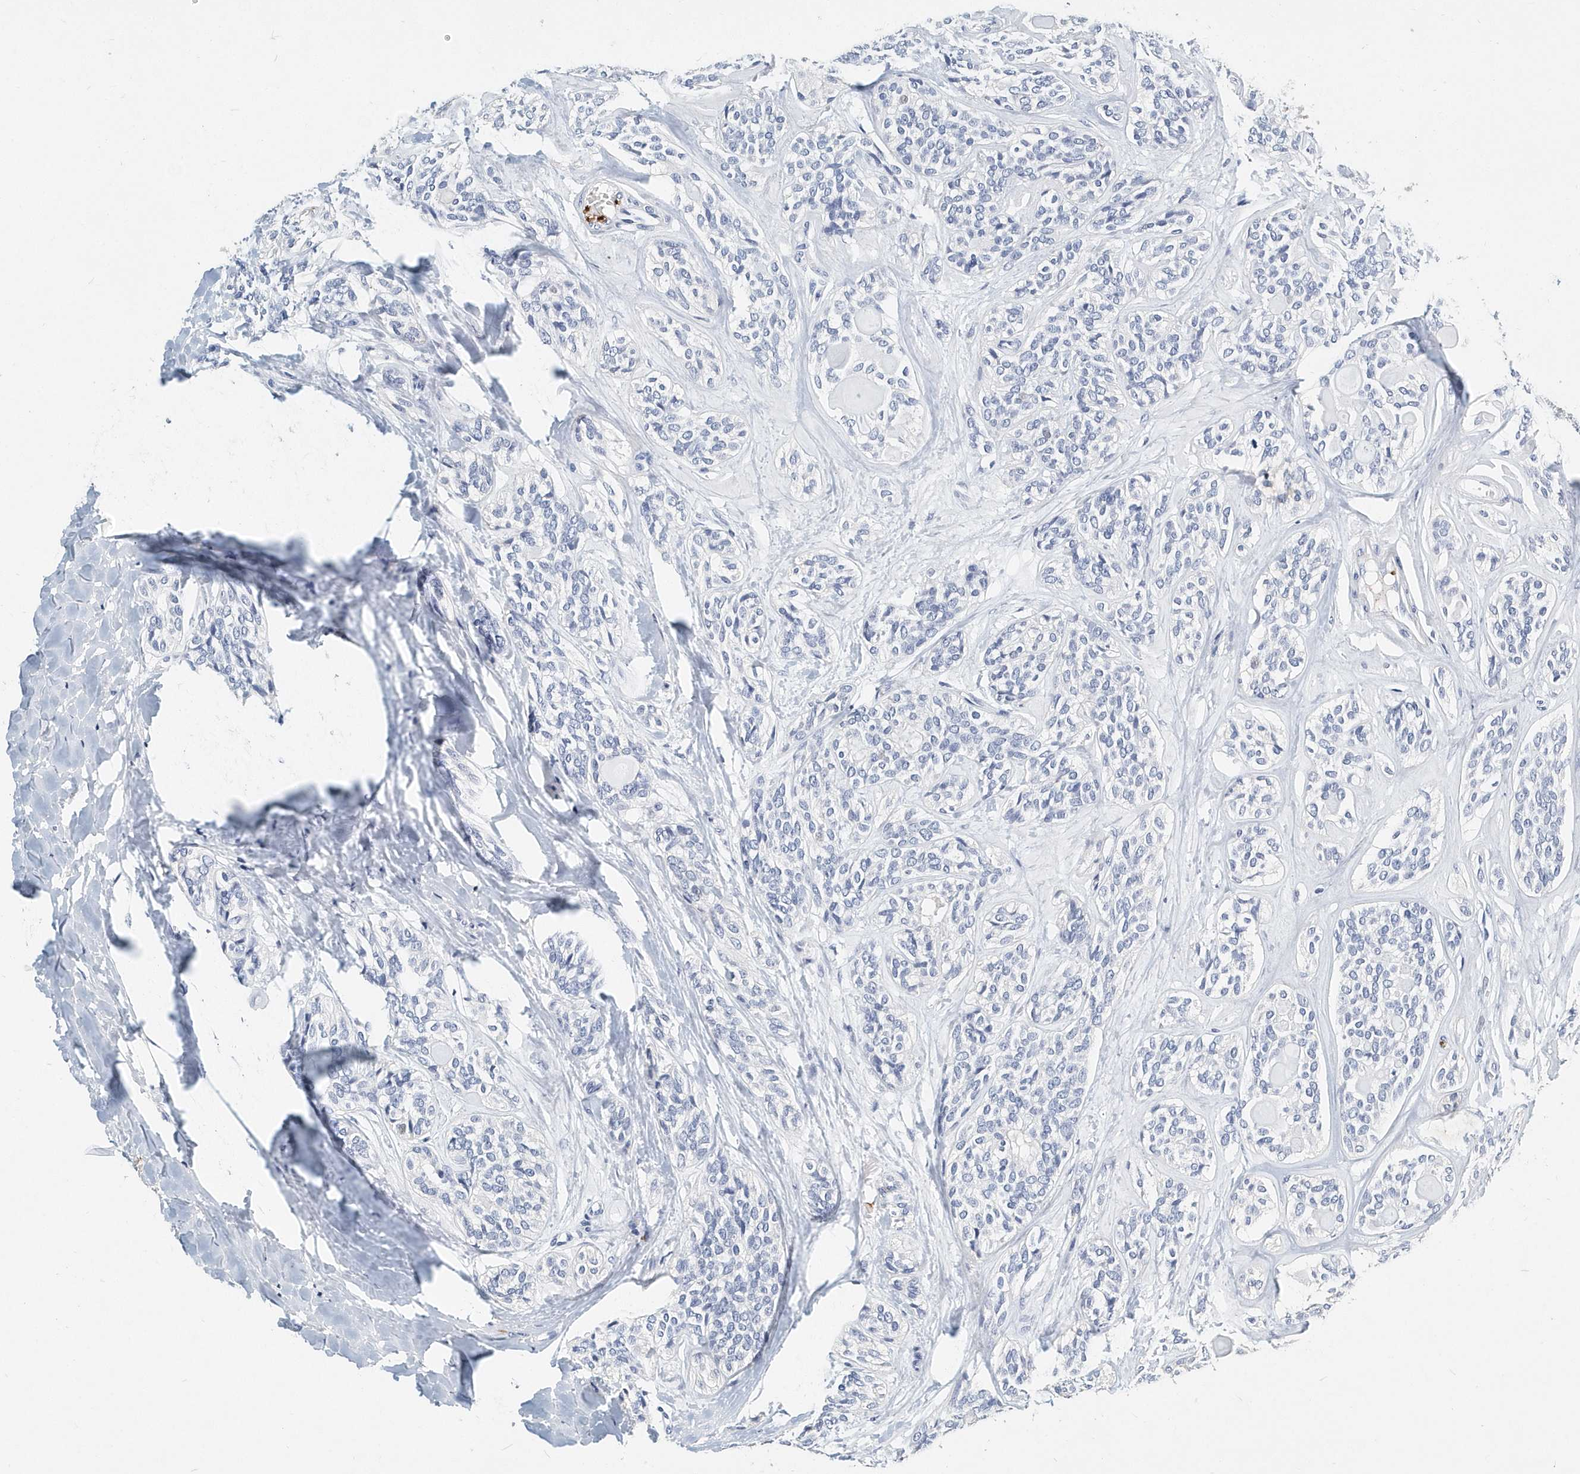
{"staining": {"intensity": "negative", "quantity": "none", "location": "none"}, "tissue": "head and neck cancer", "cell_type": "Tumor cells", "image_type": "cancer", "snomed": [{"axis": "morphology", "description": "Adenocarcinoma, NOS"}, {"axis": "topography", "description": "Head-Neck"}], "caption": "DAB (3,3'-diaminobenzidine) immunohistochemical staining of human head and neck cancer displays no significant staining in tumor cells.", "gene": "ITGA2B", "patient": {"sex": "male", "age": 66}}